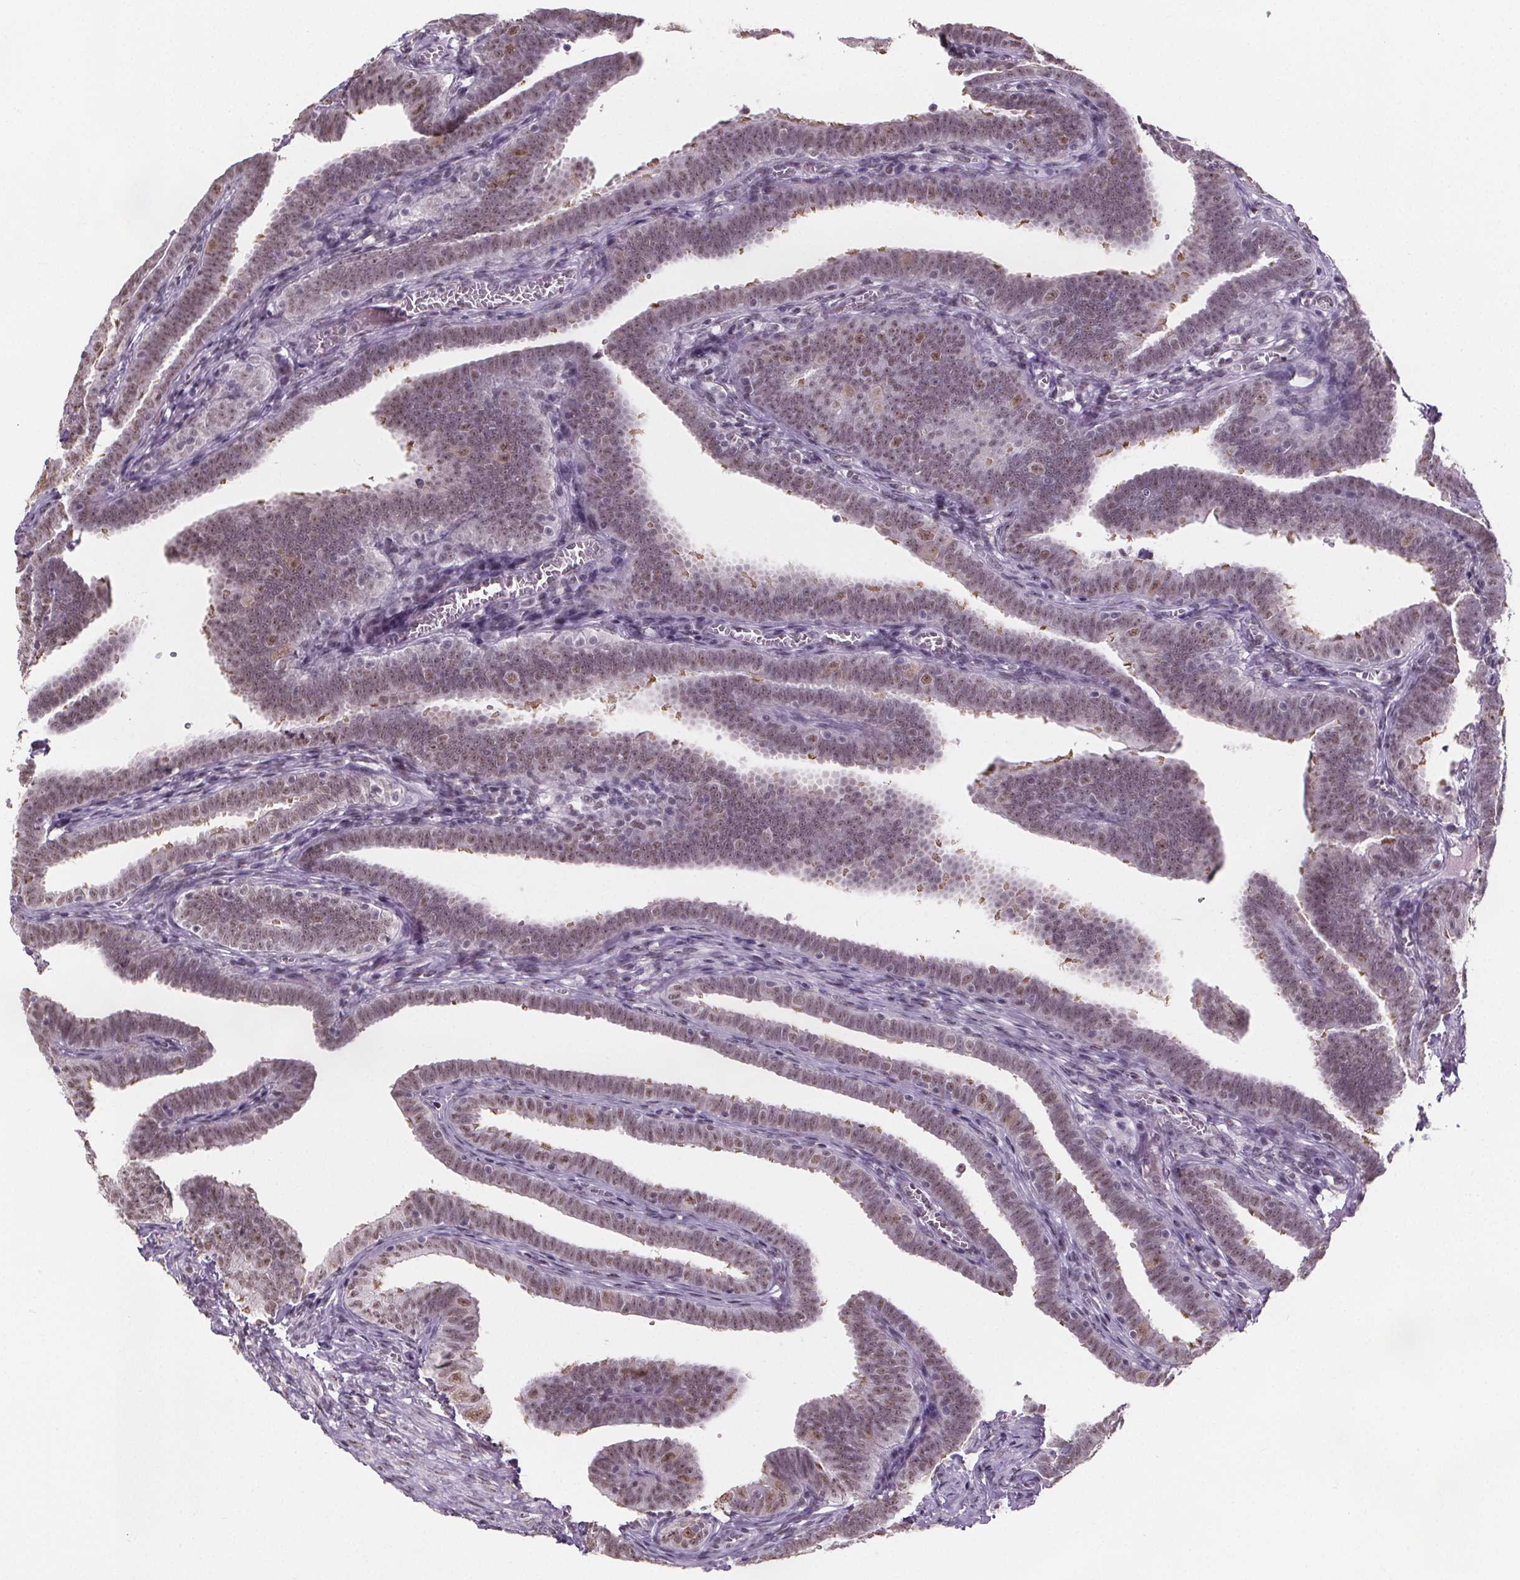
{"staining": {"intensity": "moderate", "quantity": ">75%", "location": "cytoplasmic/membranous,nuclear"}, "tissue": "fallopian tube", "cell_type": "Glandular cells", "image_type": "normal", "snomed": [{"axis": "morphology", "description": "Normal tissue, NOS"}, {"axis": "topography", "description": "Fallopian tube"}], "caption": "Glandular cells exhibit moderate cytoplasmic/membranous,nuclear expression in approximately >75% of cells in benign fallopian tube. Nuclei are stained in blue.", "gene": "ZNF572", "patient": {"sex": "female", "age": 25}}